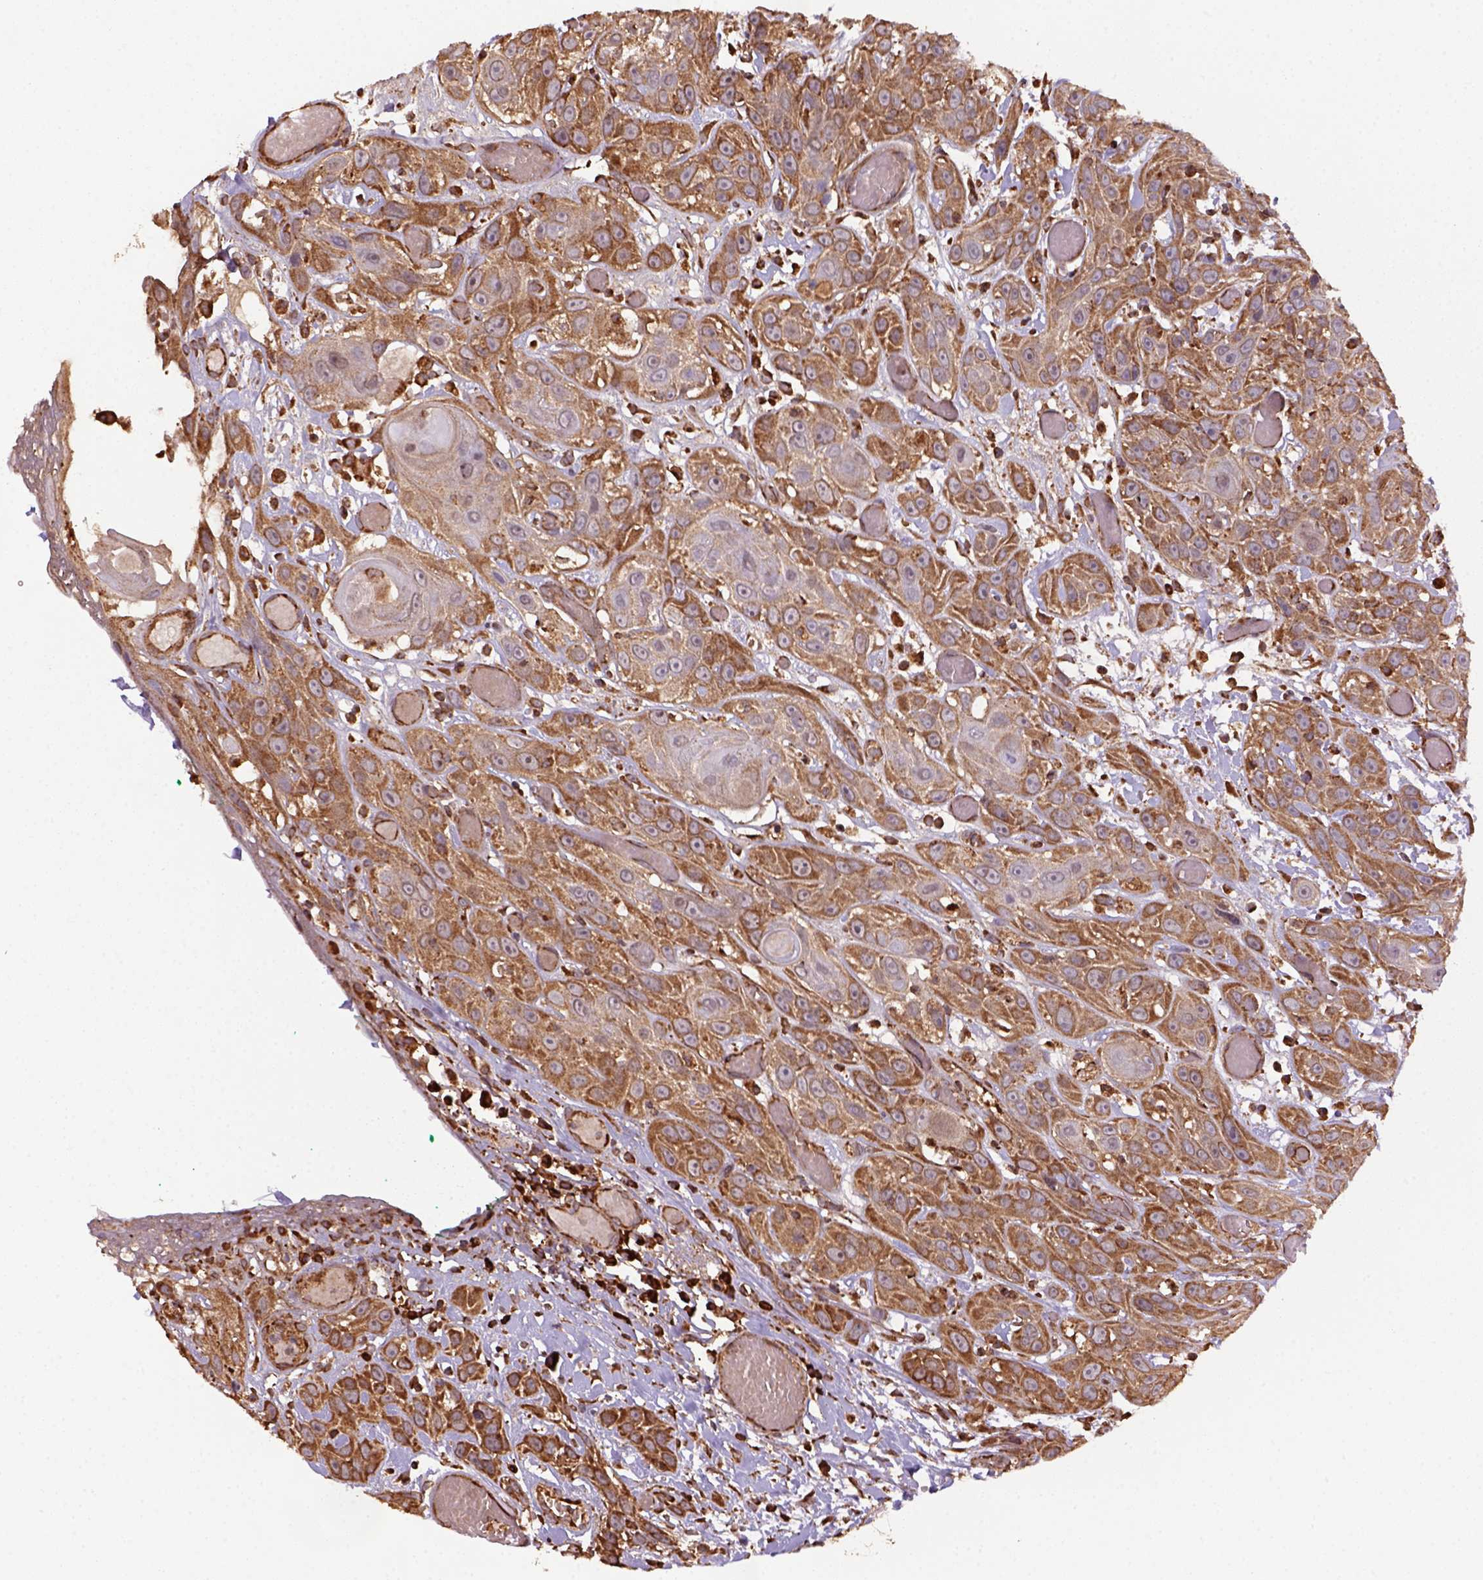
{"staining": {"intensity": "moderate", "quantity": ">75%", "location": "cytoplasmic/membranous"}, "tissue": "head and neck cancer", "cell_type": "Tumor cells", "image_type": "cancer", "snomed": [{"axis": "morphology", "description": "Normal tissue, NOS"}, {"axis": "morphology", "description": "Squamous cell carcinoma, NOS"}, {"axis": "topography", "description": "Oral tissue"}, {"axis": "topography", "description": "Salivary gland"}, {"axis": "topography", "description": "Head-Neck"}], "caption": "Immunohistochemical staining of human squamous cell carcinoma (head and neck) exhibits medium levels of moderate cytoplasmic/membranous protein staining in about >75% of tumor cells.", "gene": "MAPK8IP3", "patient": {"sex": "female", "age": 62}}